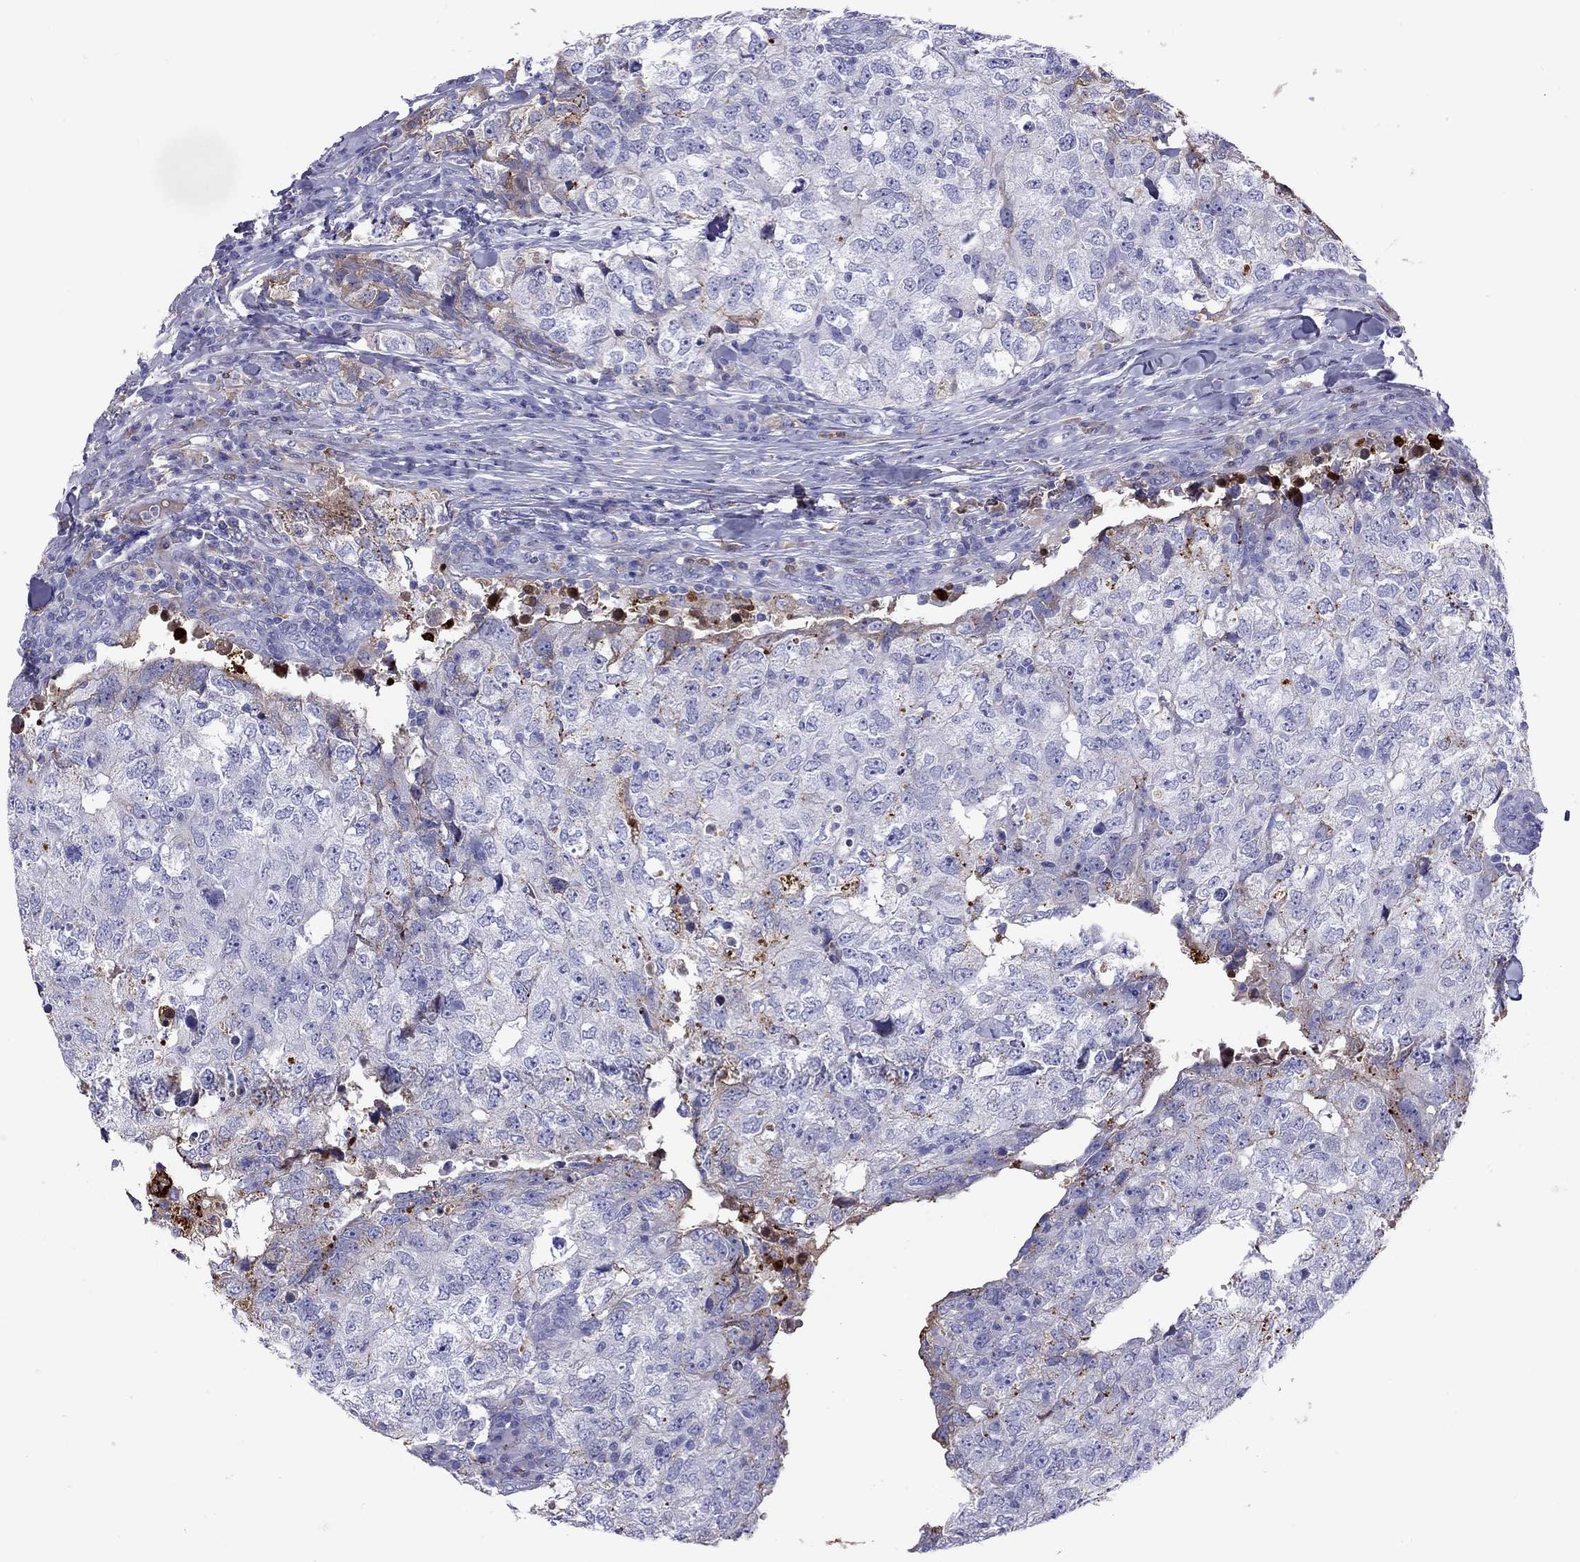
{"staining": {"intensity": "moderate", "quantity": "<25%", "location": "cytoplasmic/membranous"}, "tissue": "breast cancer", "cell_type": "Tumor cells", "image_type": "cancer", "snomed": [{"axis": "morphology", "description": "Duct carcinoma"}, {"axis": "topography", "description": "Breast"}], "caption": "Immunohistochemical staining of human breast cancer (invasive ductal carcinoma) displays low levels of moderate cytoplasmic/membranous protein expression in about <25% of tumor cells.", "gene": "SERPINA3", "patient": {"sex": "female", "age": 30}}